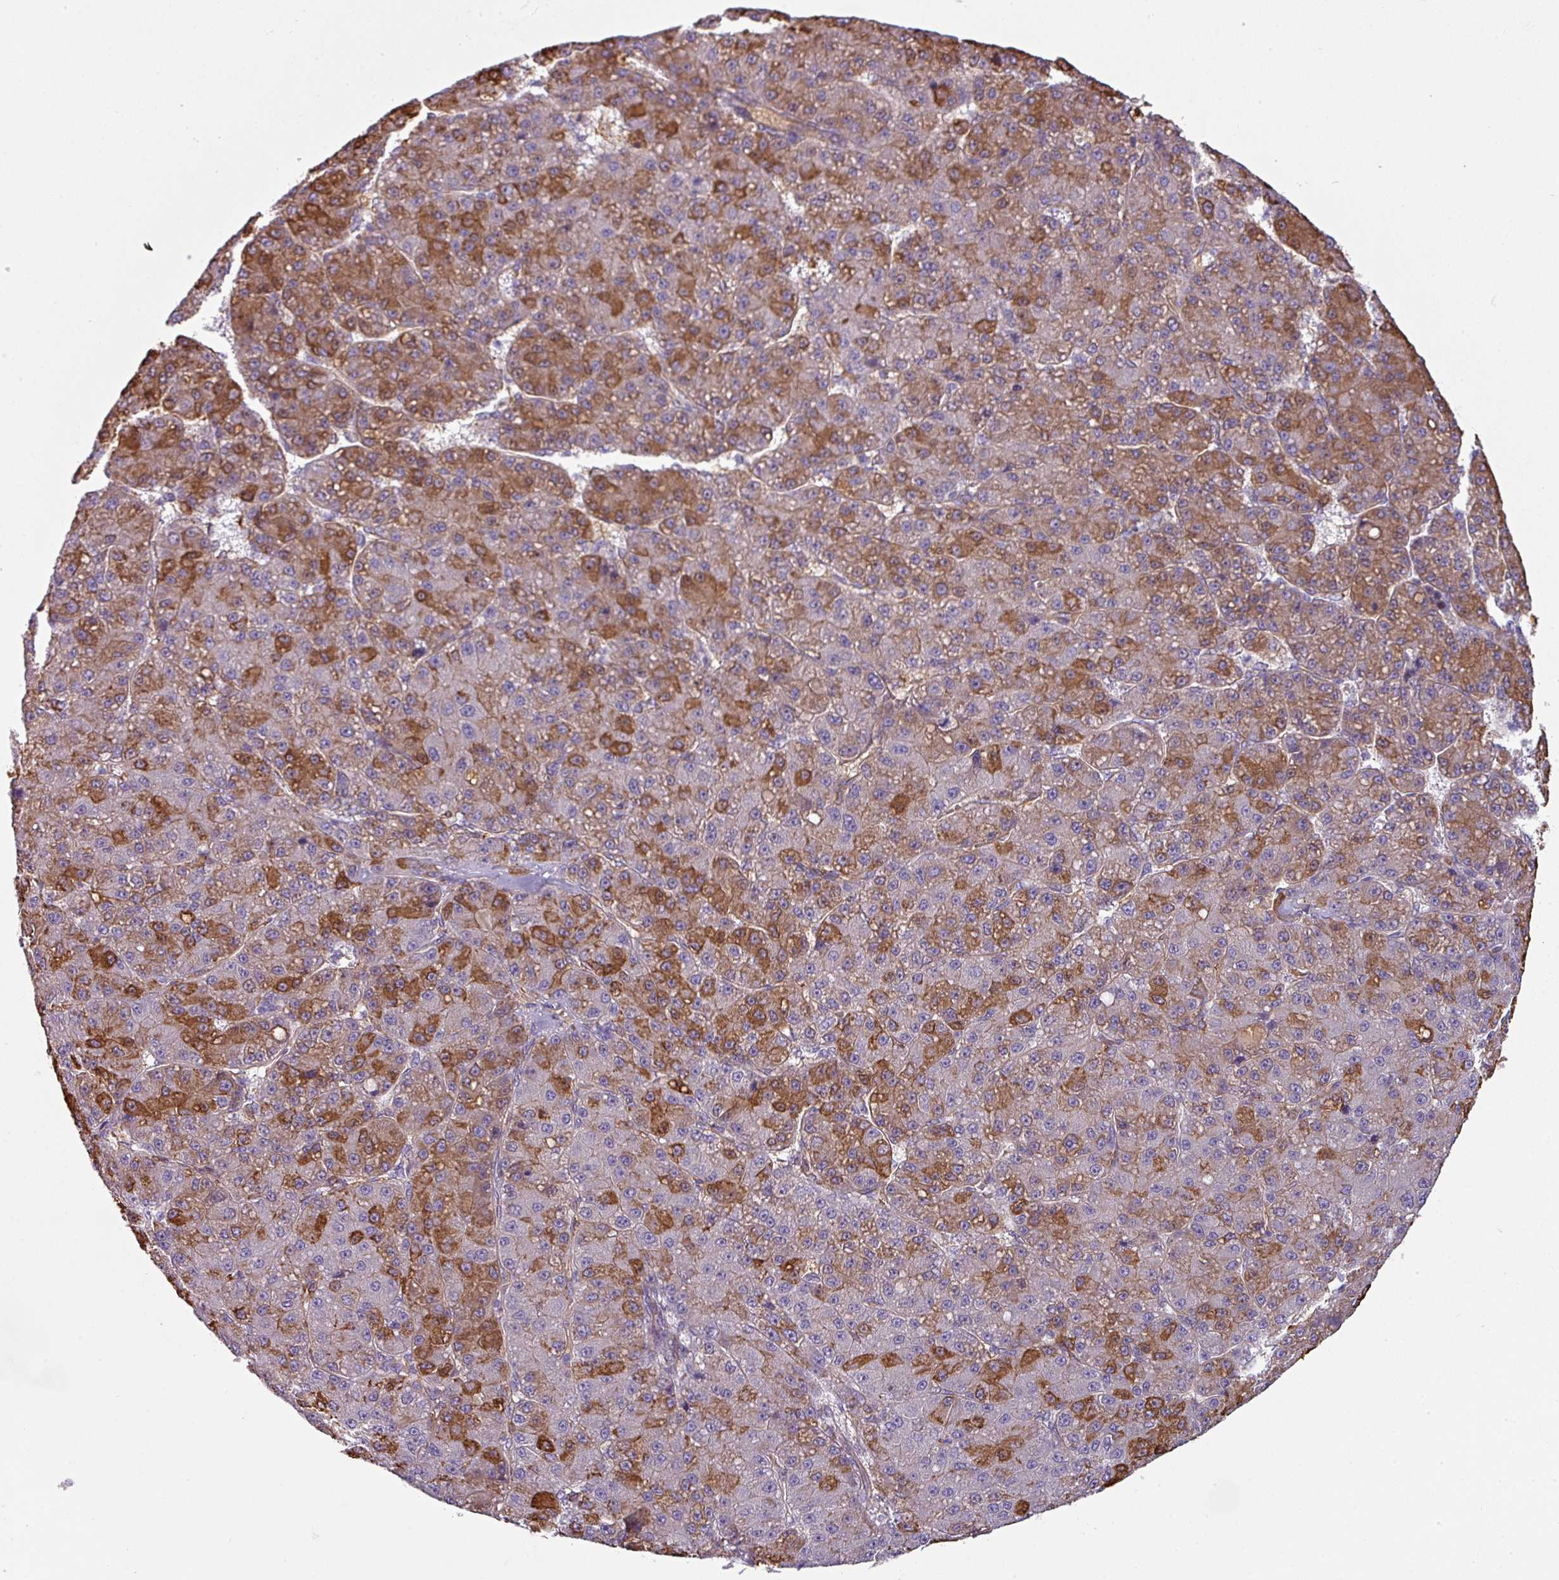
{"staining": {"intensity": "strong", "quantity": ">75%", "location": "cytoplasmic/membranous"}, "tissue": "liver cancer", "cell_type": "Tumor cells", "image_type": "cancer", "snomed": [{"axis": "morphology", "description": "Carcinoma, Hepatocellular, NOS"}, {"axis": "topography", "description": "Liver"}], "caption": "Immunohistochemistry image of neoplastic tissue: human hepatocellular carcinoma (liver) stained using immunohistochemistry (IHC) exhibits high levels of strong protein expression localized specifically in the cytoplasmic/membranous of tumor cells, appearing as a cytoplasmic/membranous brown color.", "gene": "BUD23", "patient": {"sex": "male", "age": 67}}